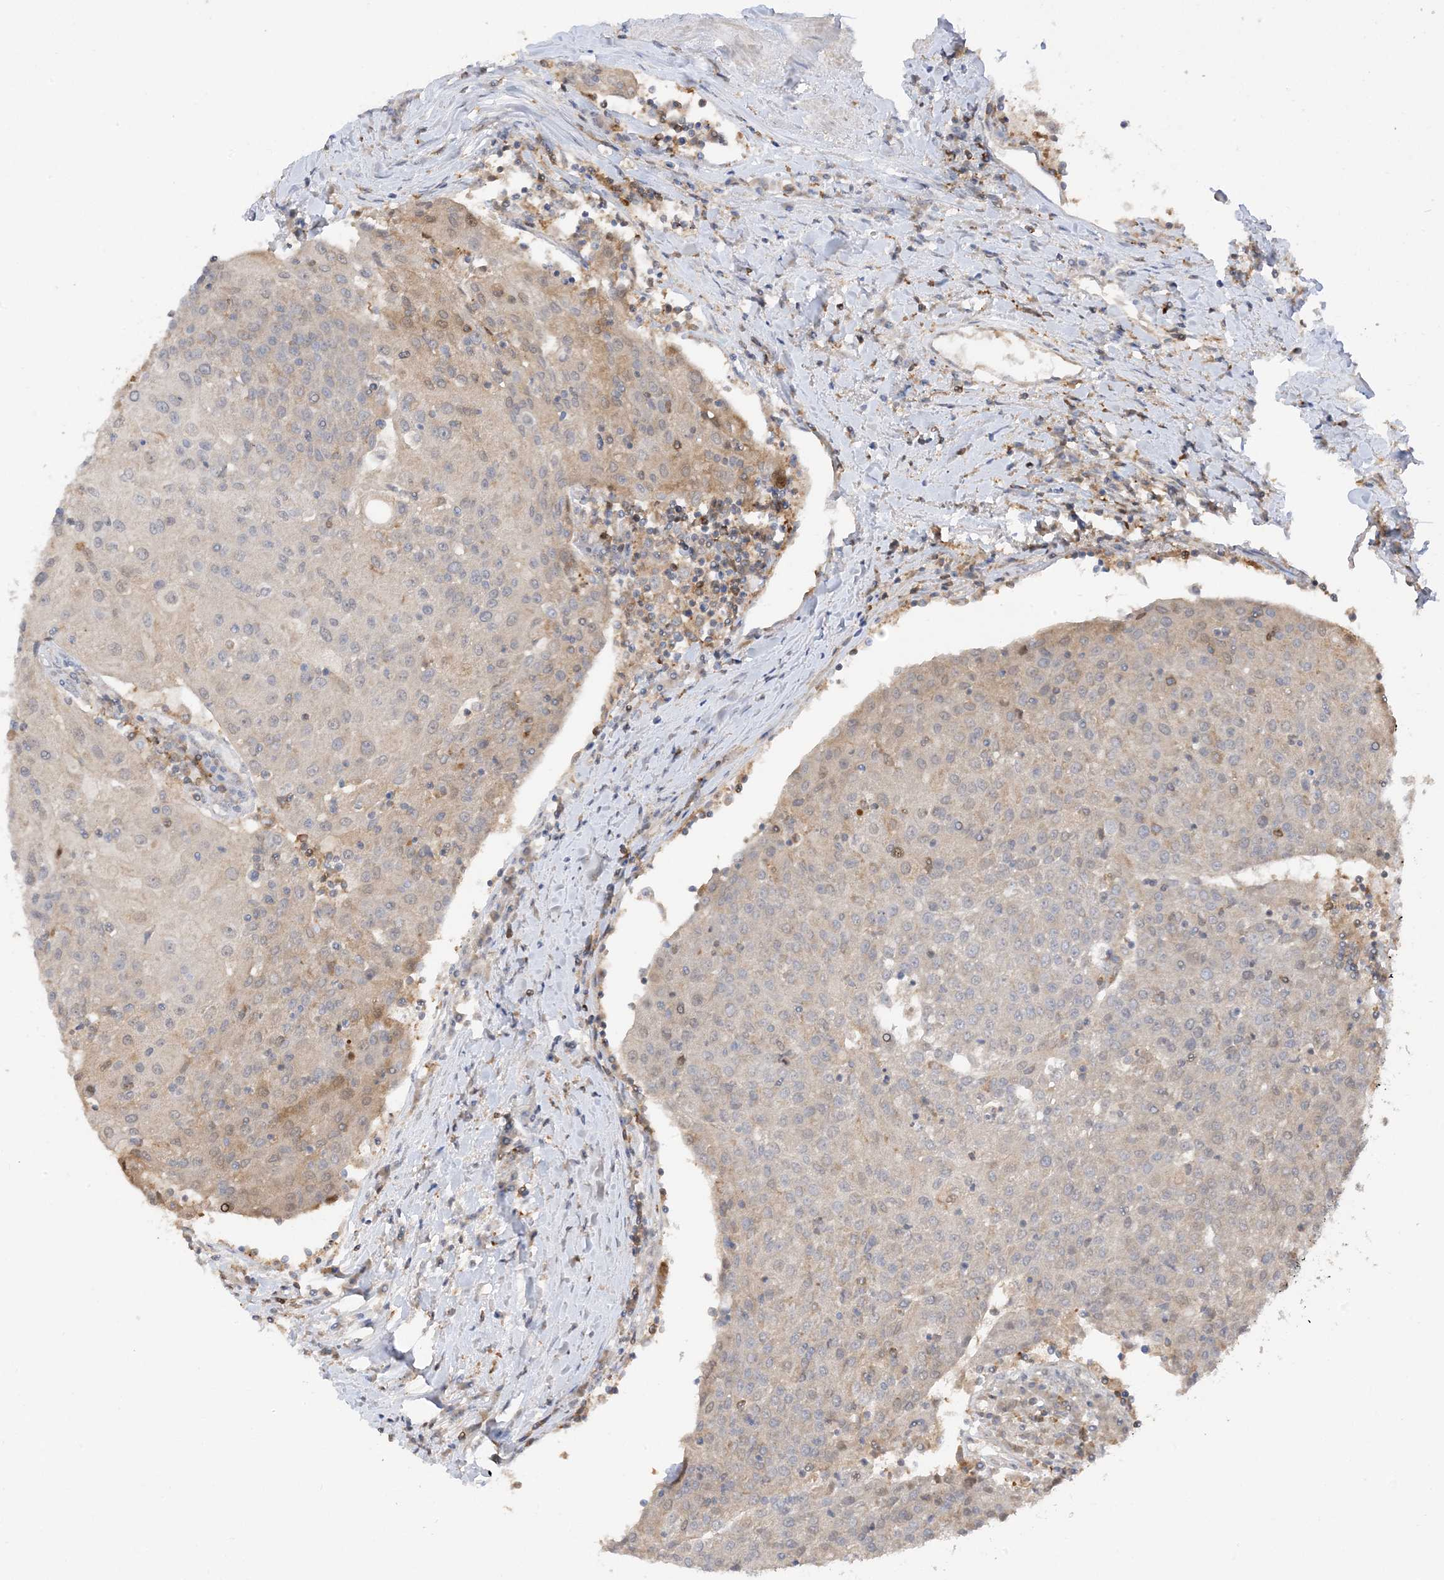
{"staining": {"intensity": "negative", "quantity": "none", "location": "none"}, "tissue": "urothelial cancer", "cell_type": "Tumor cells", "image_type": "cancer", "snomed": [{"axis": "morphology", "description": "Urothelial carcinoma, High grade"}, {"axis": "topography", "description": "Urinary bladder"}], "caption": "Urothelial carcinoma (high-grade) was stained to show a protein in brown. There is no significant positivity in tumor cells.", "gene": "PHACTR2", "patient": {"sex": "female", "age": 85}}